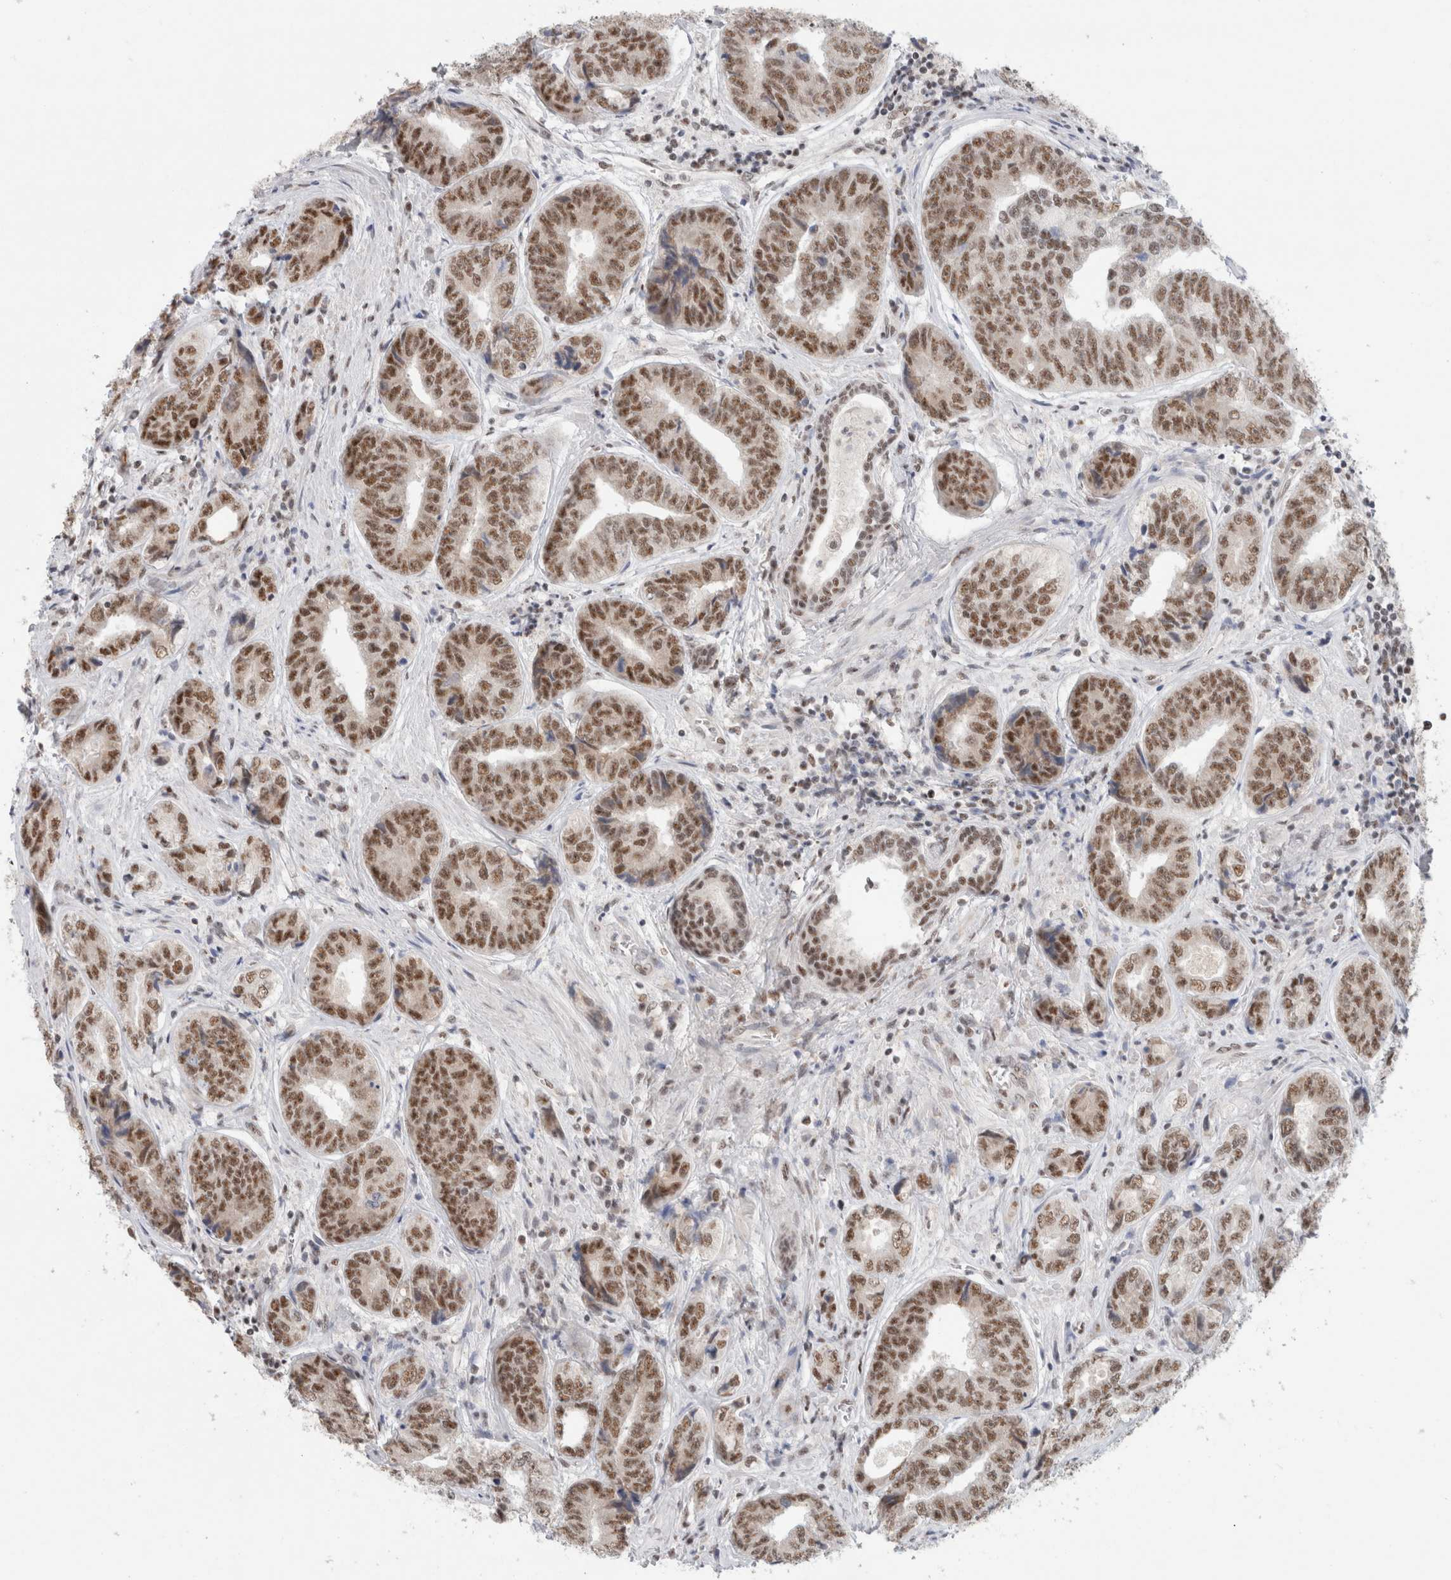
{"staining": {"intensity": "moderate", "quantity": ">75%", "location": "nuclear"}, "tissue": "prostate cancer", "cell_type": "Tumor cells", "image_type": "cancer", "snomed": [{"axis": "morphology", "description": "Adenocarcinoma, High grade"}, {"axis": "topography", "description": "Prostate"}], "caption": "DAB (3,3'-diaminobenzidine) immunohistochemical staining of human prostate cancer (adenocarcinoma (high-grade)) displays moderate nuclear protein positivity in about >75% of tumor cells.", "gene": "TRMT12", "patient": {"sex": "male", "age": 61}}